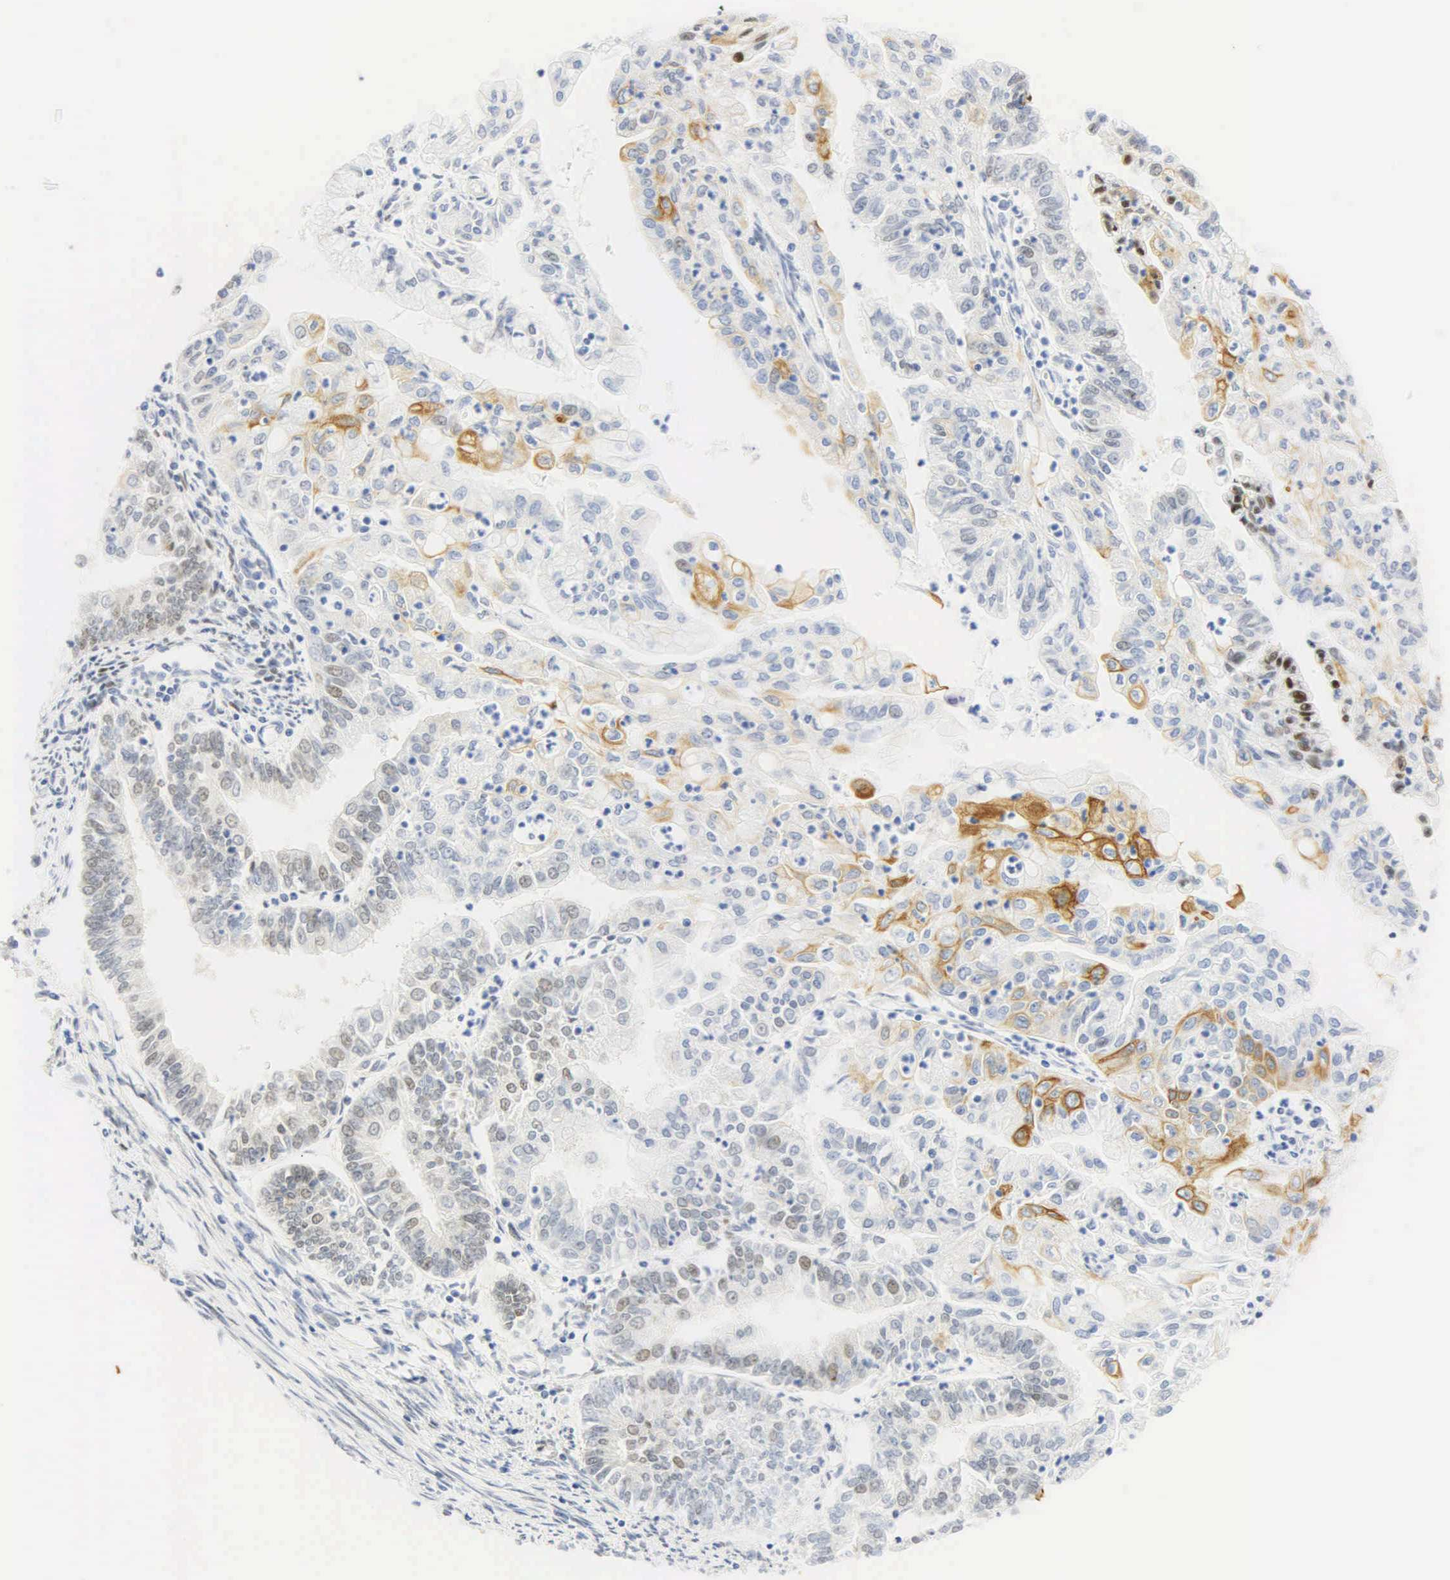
{"staining": {"intensity": "moderate", "quantity": "<25%", "location": "cytoplasmic/membranous,nuclear"}, "tissue": "endometrial cancer", "cell_type": "Tumor cells", "image_type": "cancer", "snomed": [{"axis": "morphology", "description": "Adenocarcinoma, NOS"}, {"axis": "topography", "description": "Endometrium"}], "caption": "Protein expression analysis of human endometrial adenocarcinoma reveals moderate cytoplasmic/membranous and nuclear positivity in approximately <25% of tumor cells. (DAB (3,3'-diaminobenzidine) = brown stain, brightfield microscopy at high magnification).", "gene": "PGR", "patient": {"sex": "female", "age": 75}}